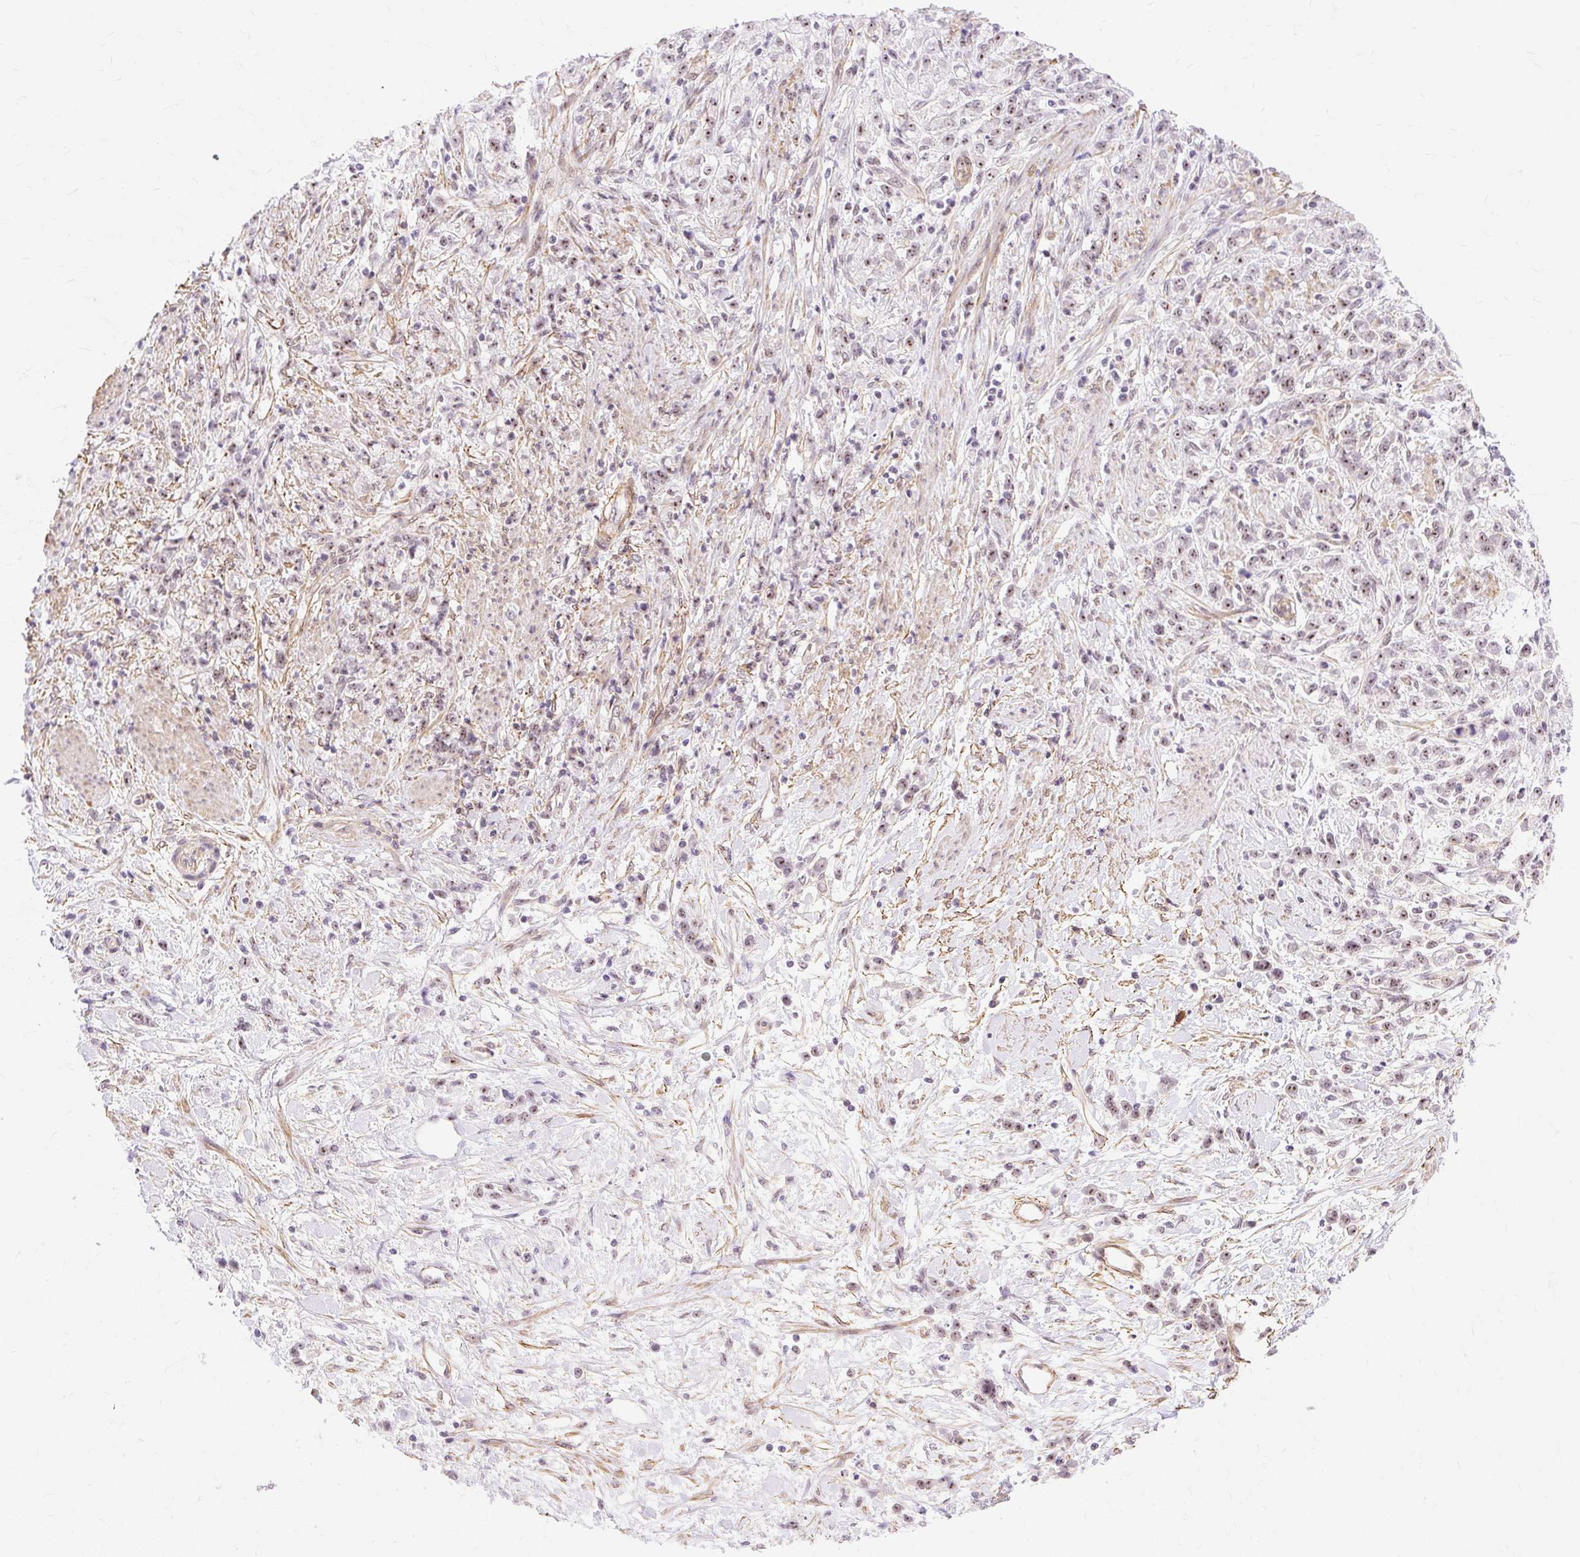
{"staining": {"intensity": "moderate", "quantity": ">75%", "location": "nuclear"}, "tissue": "stomach cancer", "cell_type": "Tumor cells", "image_type": "cancer", "snomed": [{"axis": "morphology", "description": "Adenocarcinoma, NOS"}, {"axis": "topography", "description": "Stomach"}], "caption": "Stomach cancer (adenocarcinoma) tissue demonstrates moderate nuclear positivity in approximately >75% of tumor cells, visualized by immunohistochemistry.", "gene": "OBP2A", "patient": {"sex": "female", "age": 60}}